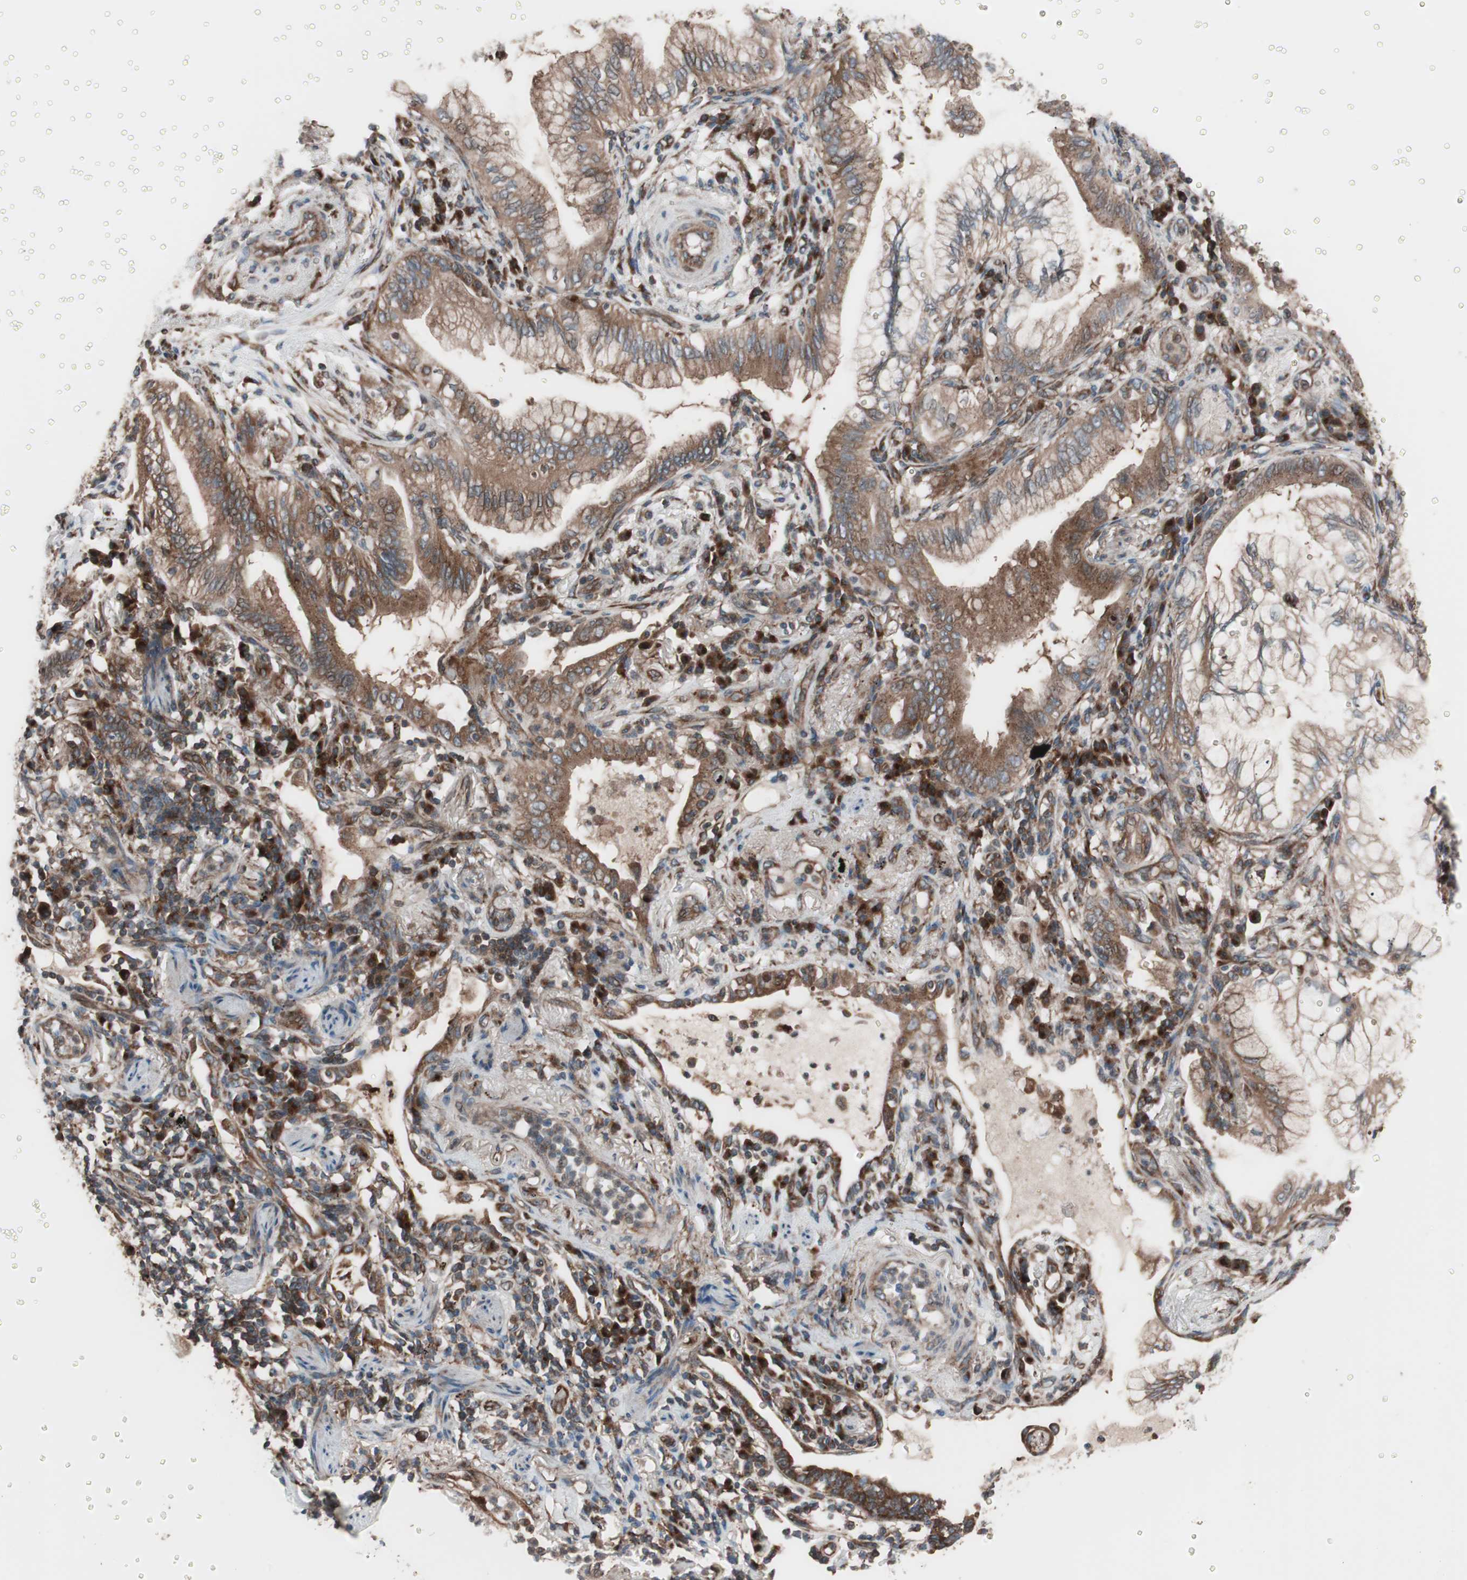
{"staining": {"intensity": "moderate", "quantity": ">75%", "location": "cytoplasmic/membranous"}, "tissue": "lung cancer", "cell_type": "Tumor cells", "image_type": "cancer", "snomed": [{"axis": "morphology", "description": "Adenocarcinoma, NOS"}, {"axis": "topography", "description": "Lung"}], "caption": "A medium amount of moderate cytoplasmic/membranous expression is seen in about >75% of tumor cells in lung cancer (adenocarcinoma) tissue. (Brightfield microscopy of DAB IHC at high magnification).", "gene": "SEC31A", "patient": {"sex": "female", "age": 70}}